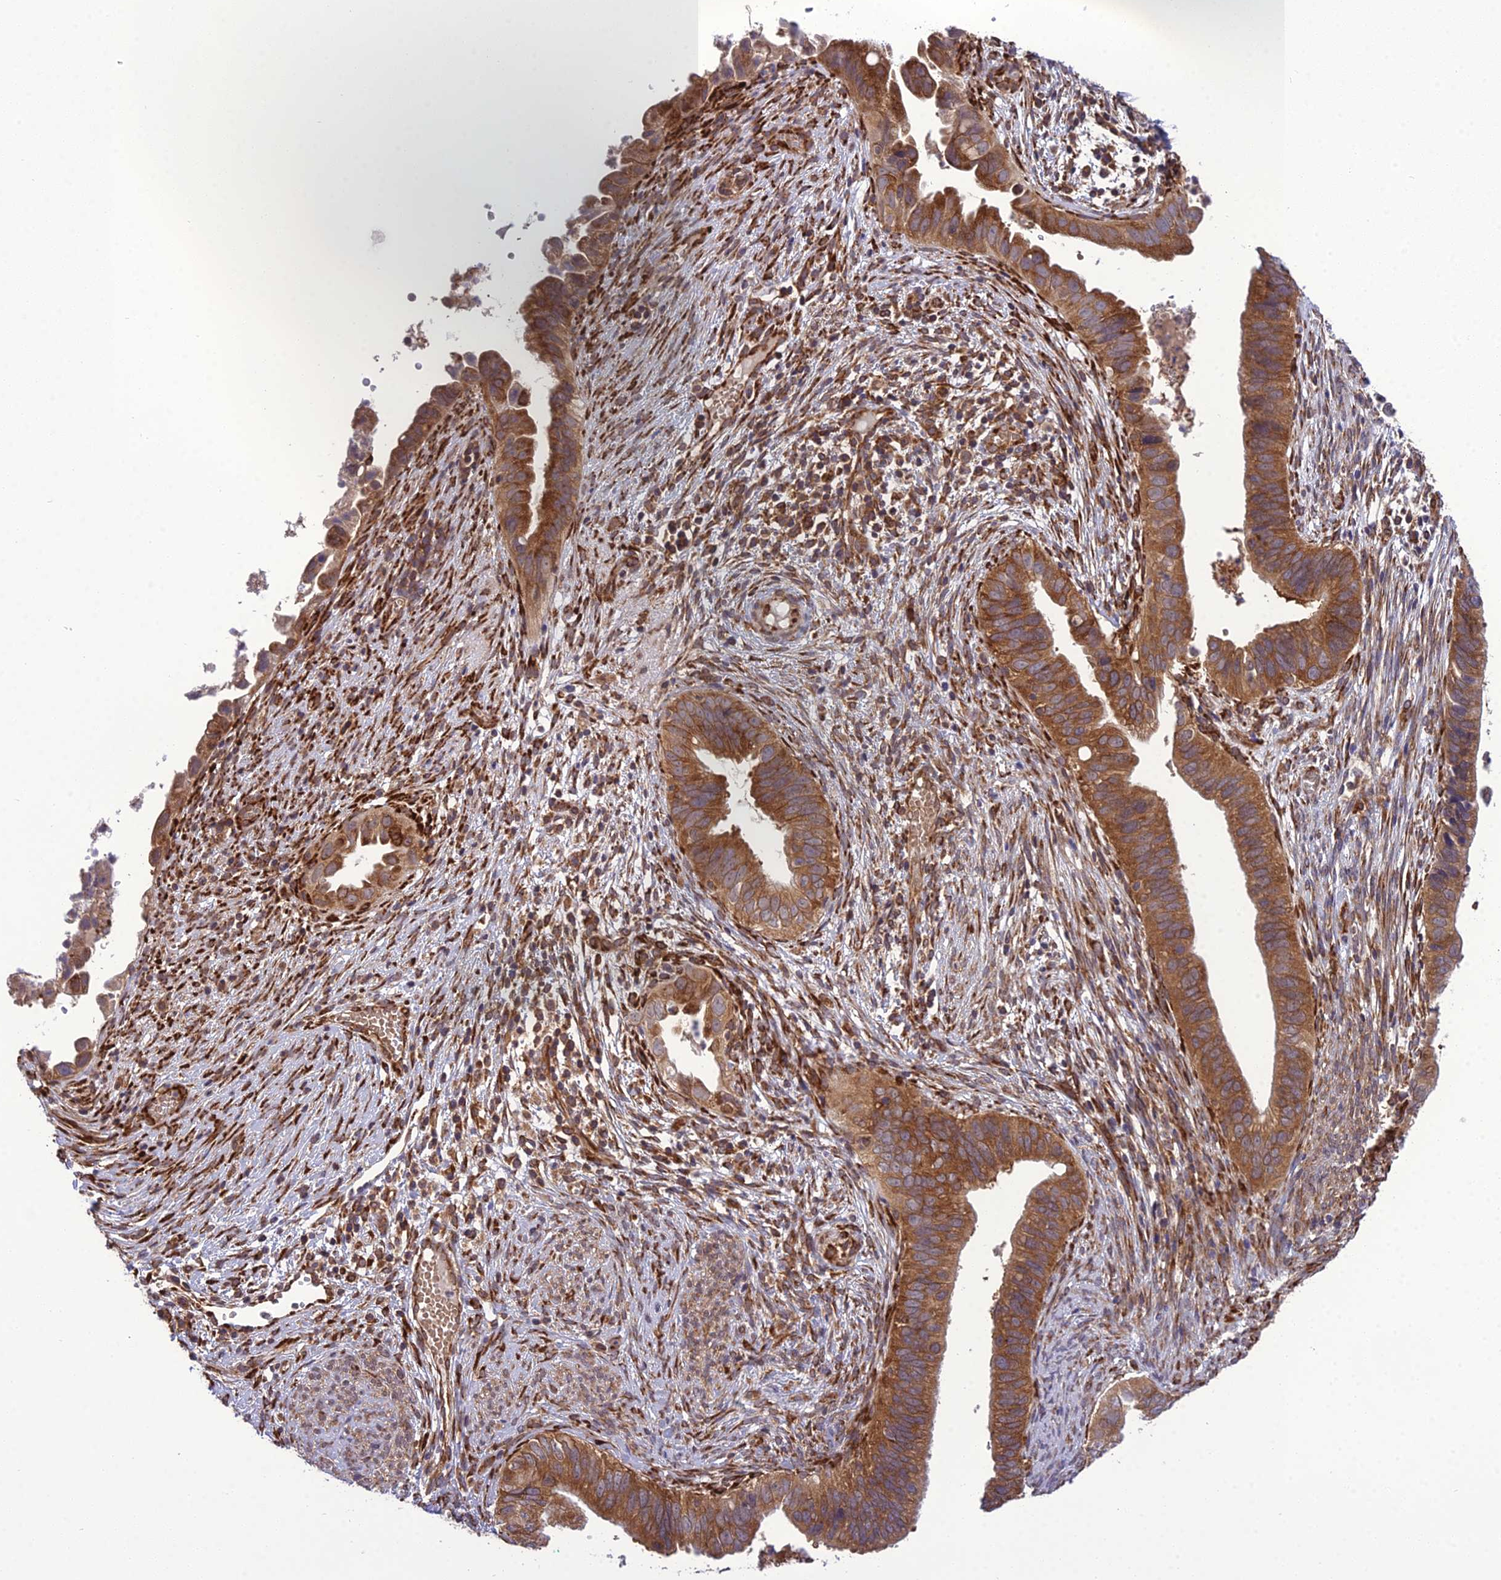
{"staining": {"intensity": "strong", "quantity": ">75%", "location": "cytoplasmic/membranous"}, "tissue": "cervical cancer", "cell_type": "Tumor cells", "image_type": "cancer", "snomed": [{"axis": "morphology", "description": "Adenocarcinoma, NOS"}, {"axis": "topography", "description": "Cervix"}], "caption": "Adenocarcinoma (cervical) stained with a brown dye displays strong cytoplasmic/membranous positive expression in about >75% of tumor cells.", "gene": "DHCR7", "patient": {"sex": "female", "age": 42}}